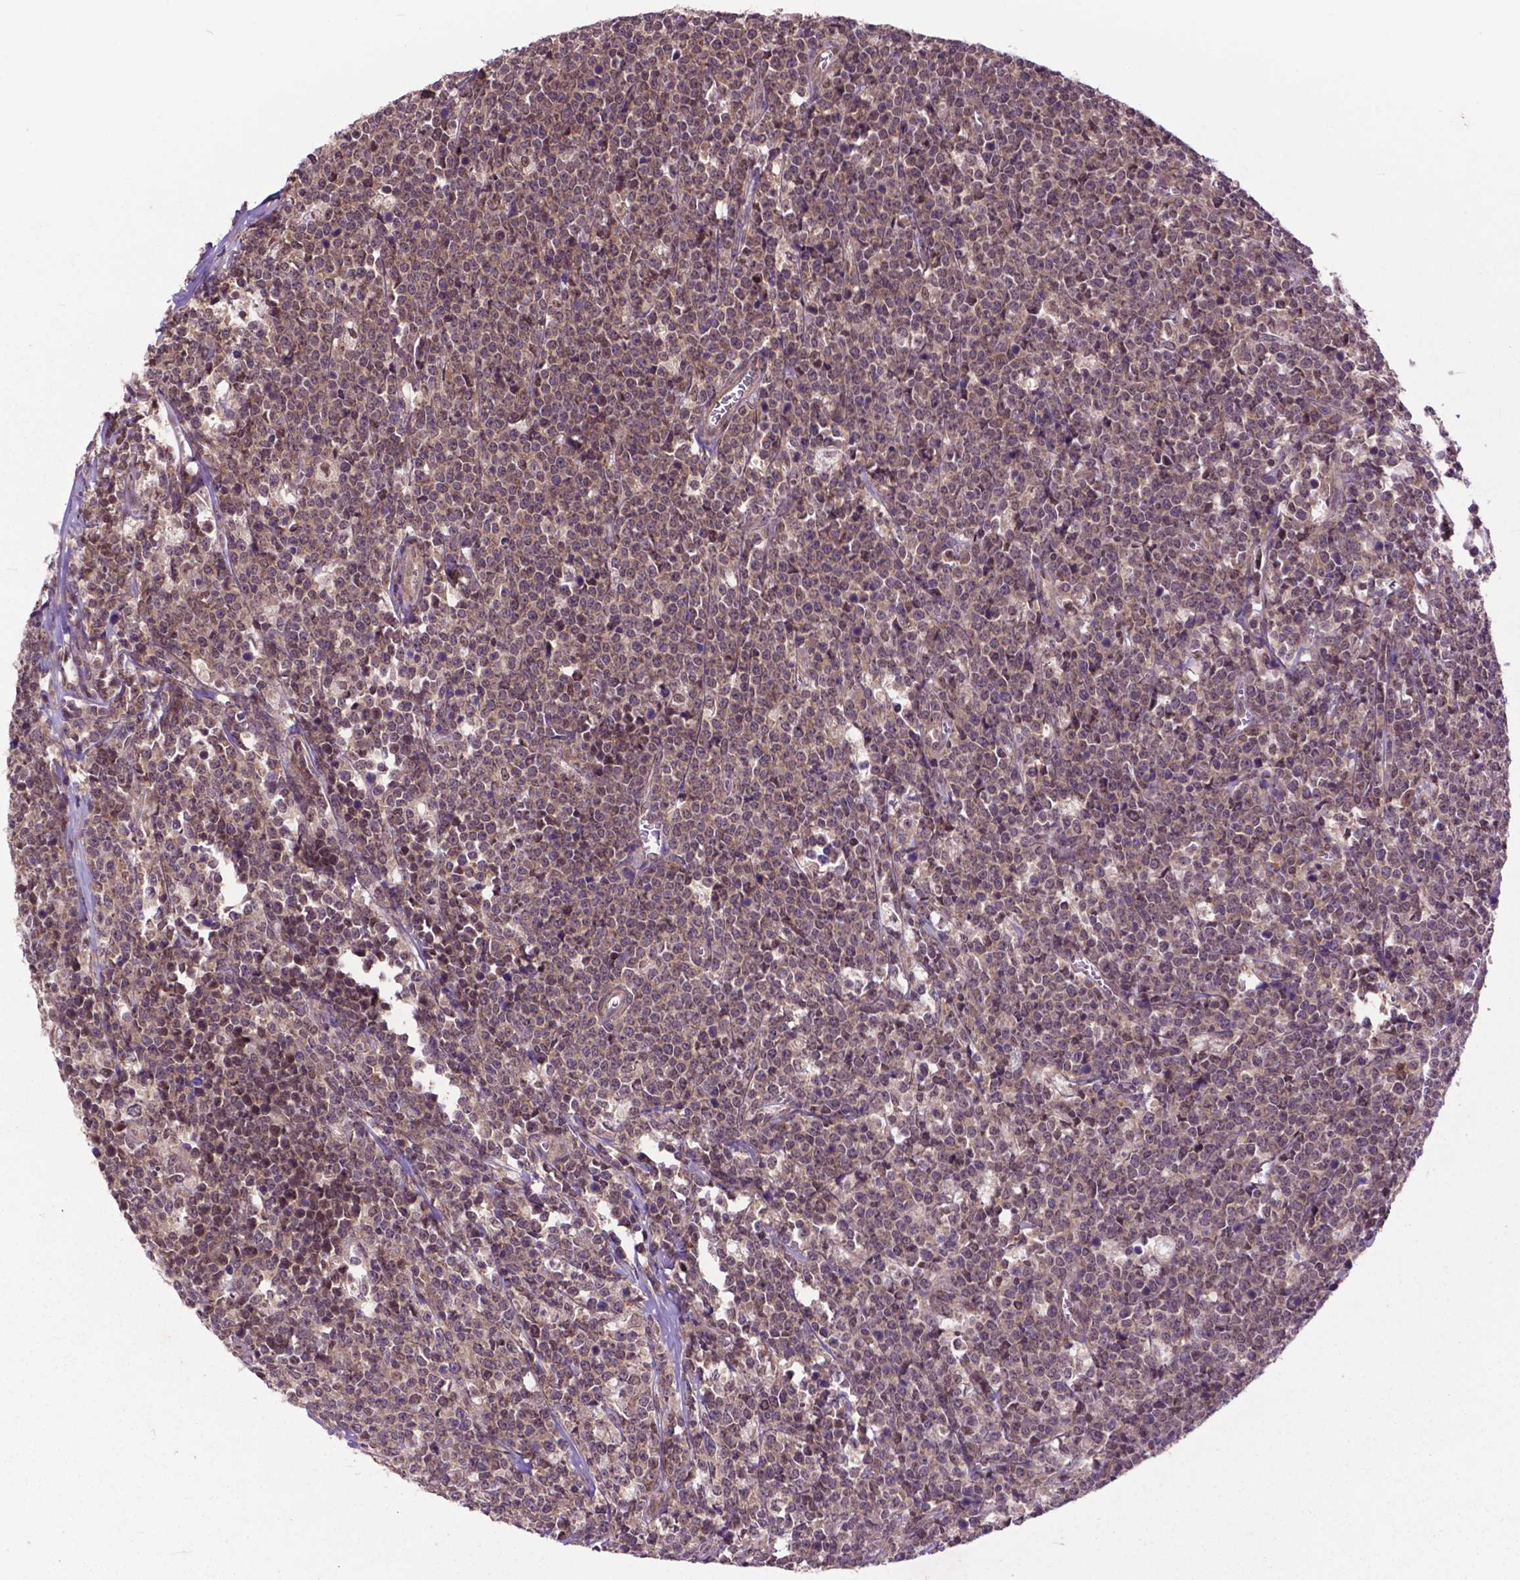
{"staining": {"intensity": "weak", "quantity": ">75%", "location": "cytoplasmic/membranous,nuclear"}, "tissue": "lymphoma", "cell_type": "Tumor cells", "image_type": "cancer", "snomed": [{"axis": "morphology", "description": "Malignant lymphoma, non-Hodgkin's type, High grade"}, {"axis": "topography", "description": "Small intestine"}], "caption": "Immunohistochemistry (IHC) micrograph of neoplastic tissue: lymphoma stained using immunohistochemistry (IHC) demonstrates low levels of weak protein expression localized specifically in the cytoplasmic/membranous and nuclear of tumor cells, appearing as a cytoplasmic/membranous and nuclear brown color.", "gene": "OTUB1", "patient": {"sex": "female", "age": 56}}